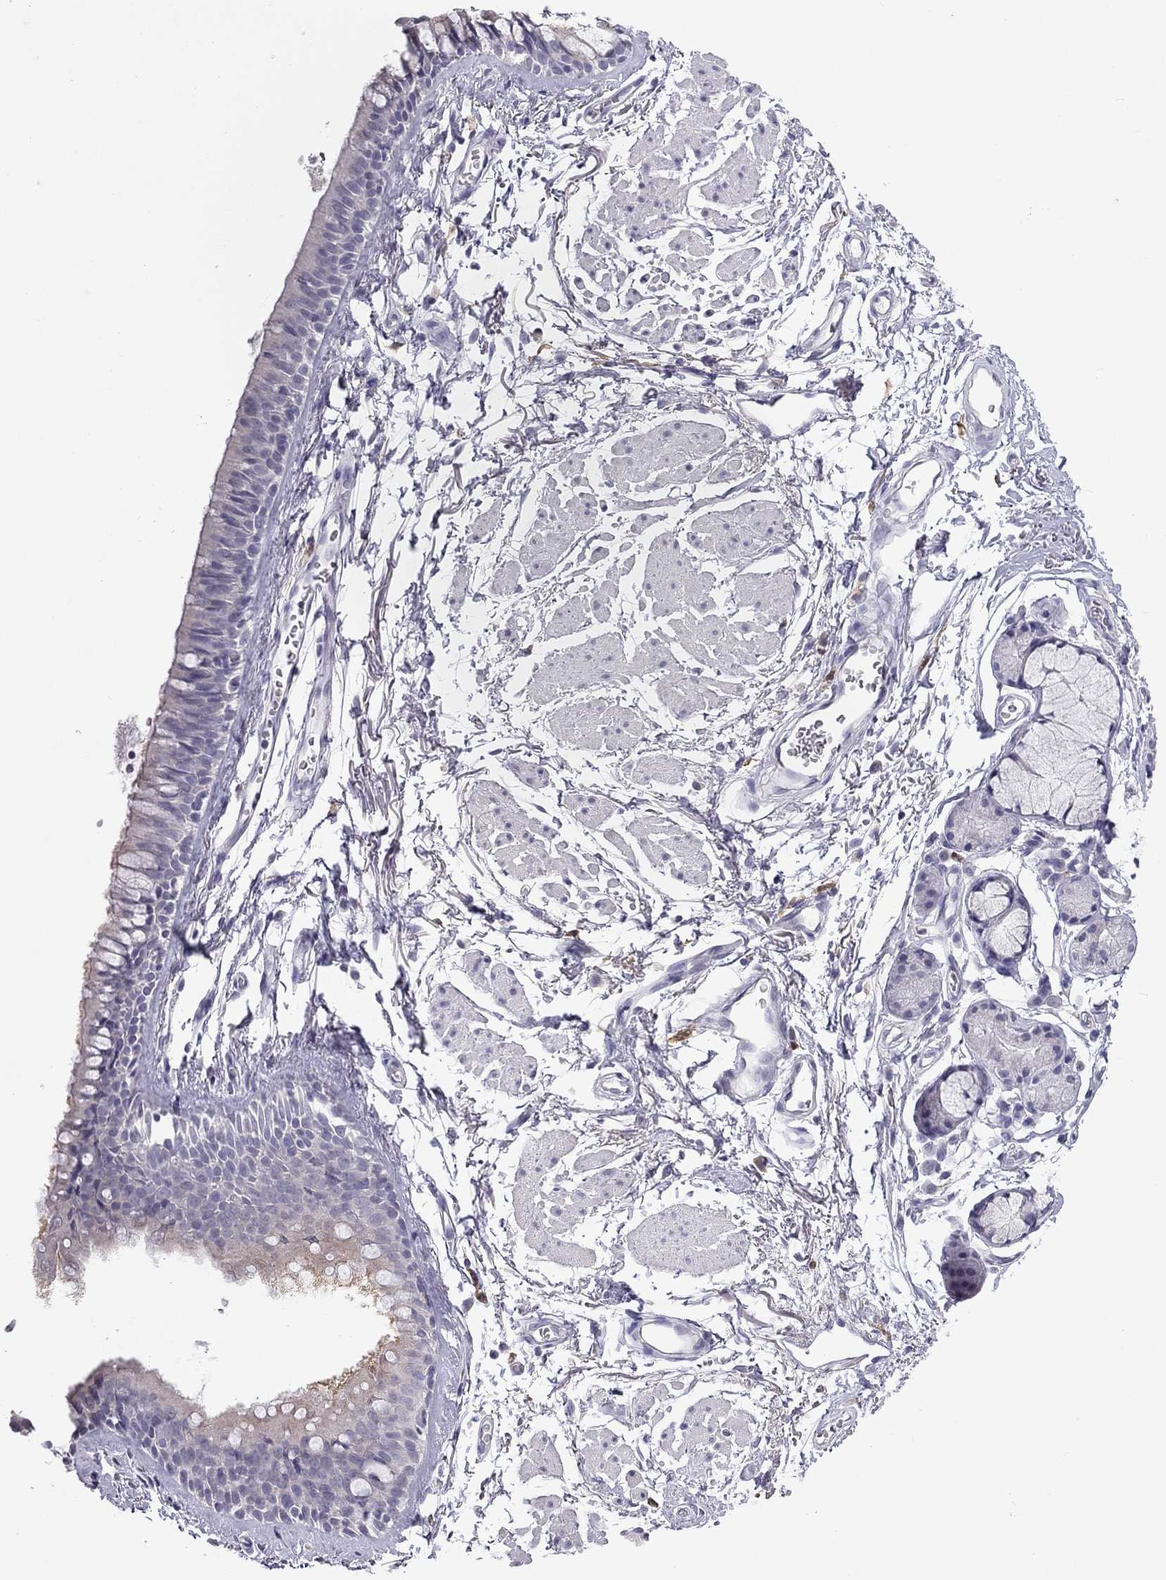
{"staining": {"intensity": "negative", "quantity": "none", "location": "none"}, "tissue": "soft tissue", "cell_type": "Fibroblasts", "image_type": "normal", "snomed": [{"axis": "morphology", "description": "Normal tissue, NOS"}, {"axis": "topography", "description": "Cartilage tissue"}, {"axis": "topography", "description": "Bronchus"}], "caption": "The micrograph demonstrates no significant expression in fibroblasts of soft tissue. (Brightfield microscopy of DAB (3,3'-diaminobenzidine) immunohistochemistry at high magnification).", "gene": "PPP1R3A", "patient": {"sex": "female", "age": 79}}